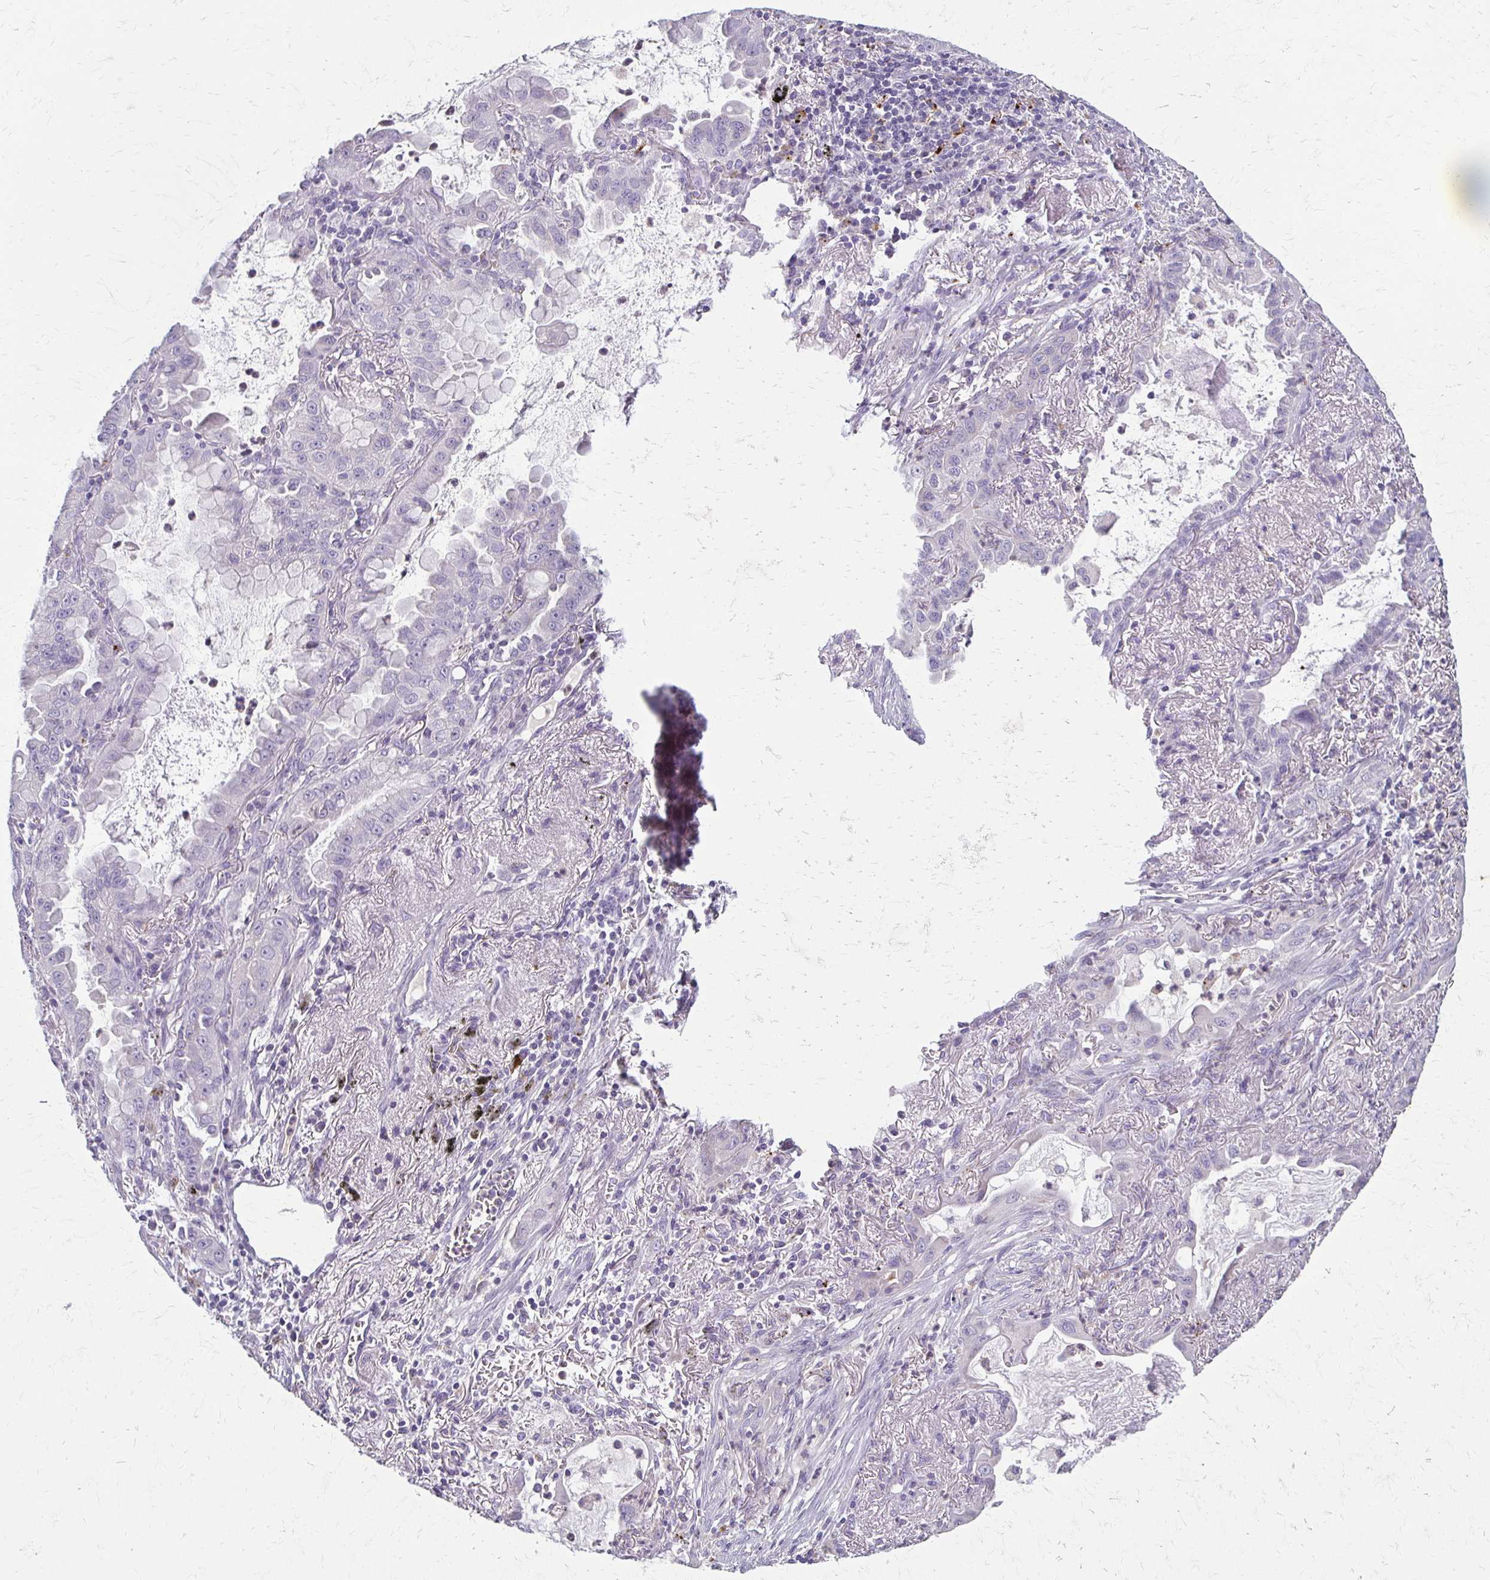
{"staining": {"intensity": "negative", "quantity": "none", "location": "none"}, "tissue": "lung cancer", "cell_type": "Tumor cells", "image_type": "cancer", "snomed": [{"axis": "morphology", "description": "Adenocarcinoma, NOS"}, {"axis": "topography", "description": "Lung"}], "caption": "Immunohistochemistry (IHC) histopathology image of neoplastic tissue: lung cancer (adenocarcinoma) stained with DAB exhibits no significant protein positivity in tumor cells.", "gene": "BBS12", "patient": {"sex": "male", "age": 65}}